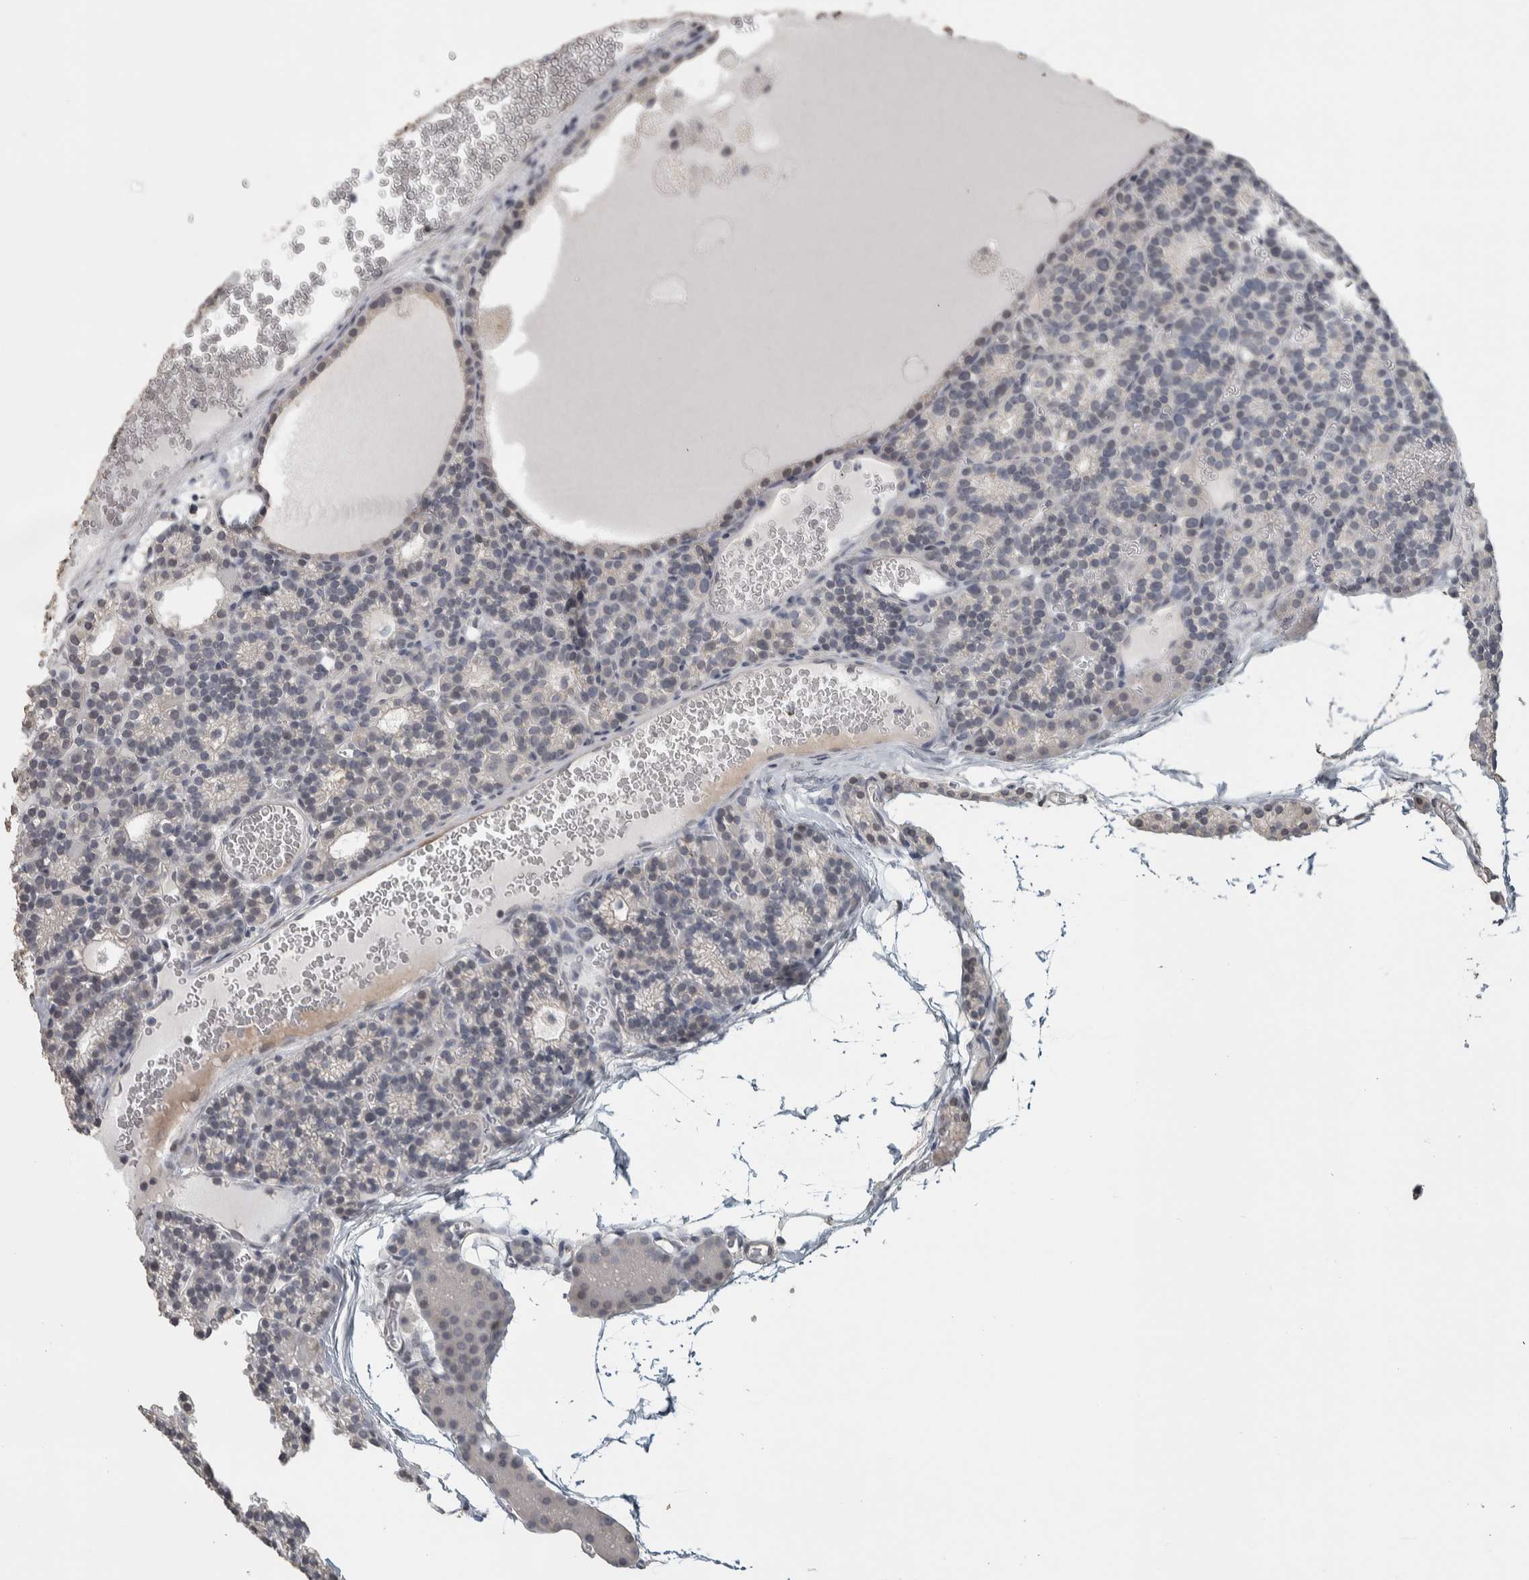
{"staining": {"intensity": "negative", "quantity": "none", "location": "none"}, "tissue": "parathyroid gland", "cell_type": "Glandular cells", "image_type": "normal", "snomed": [{"axis": "morphology", "description": "Normal tissue, NOS"}, {"axis": "morphology", "description": "Adenoma, NOS"}, {"axis": "topography", "description": "Parathyroid gland"}], "caption": "High magnification brightfield microscopy of benign parathyroid gland stained with DAB (3,3'-diaminobenzidine) (brown) and counterstained with hematoxylin (blue): glandular cells show no significant expression.", "gene": "NECAB1", "patient": {"sex": "female", "age": 58}}